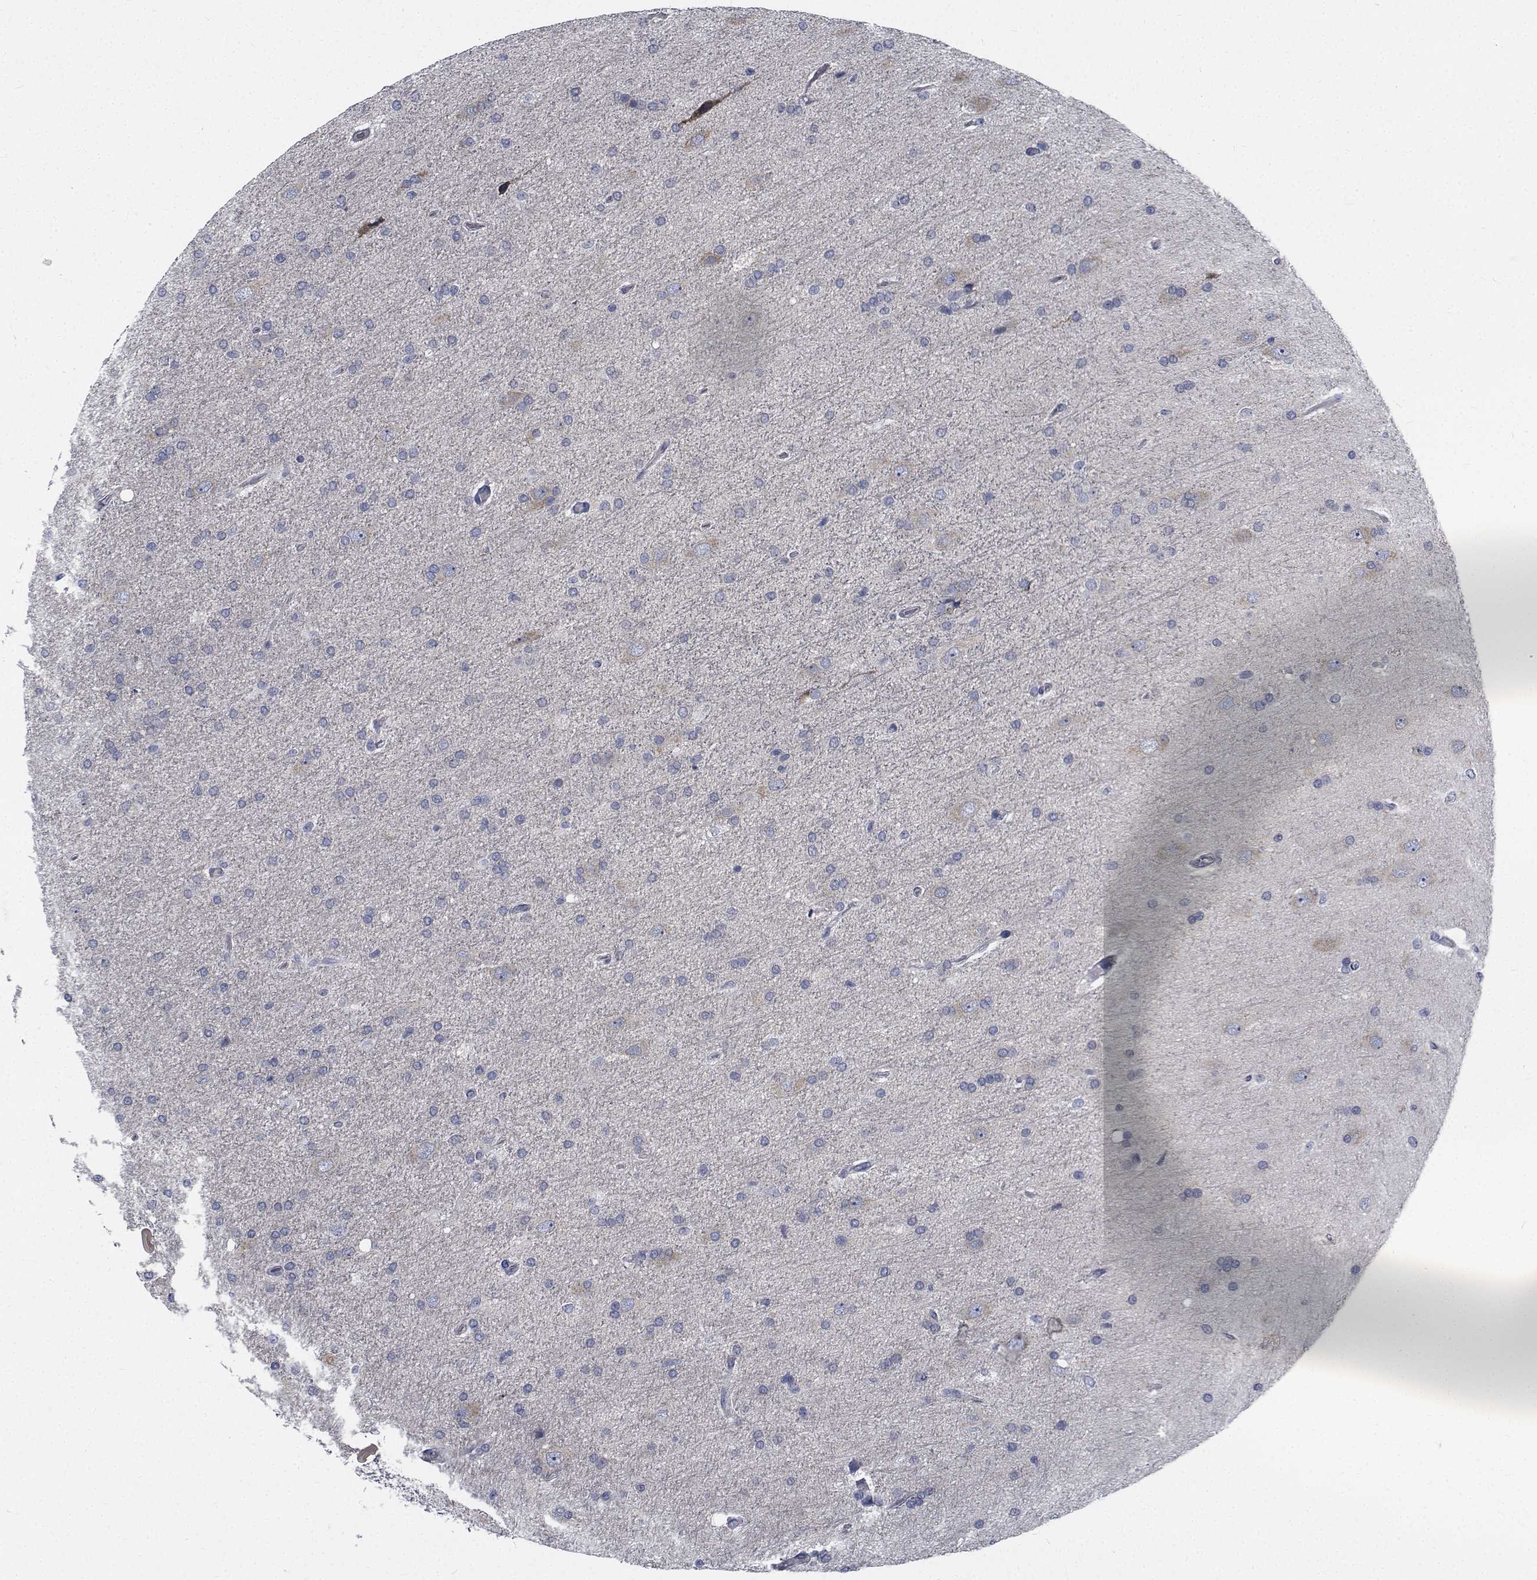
{"staining": {"intensity": "negative", "quantity": "none", "location": "none"}, "tissue": "glioma", "cell_type": "Tumor cells", "image_type": "cancer", "snomed": [{"axis": "morphology", "description": "Glioma, malignant, High grade"}, {"axis": "topography", "description": "Cerebral cortex"}], "caption": "A photomicrograph of human malignant glioma (high-grade) is negative for staining in tumor cells.", "gene": "TTBK1", "patient": {"sex": "male", "age": 70}}